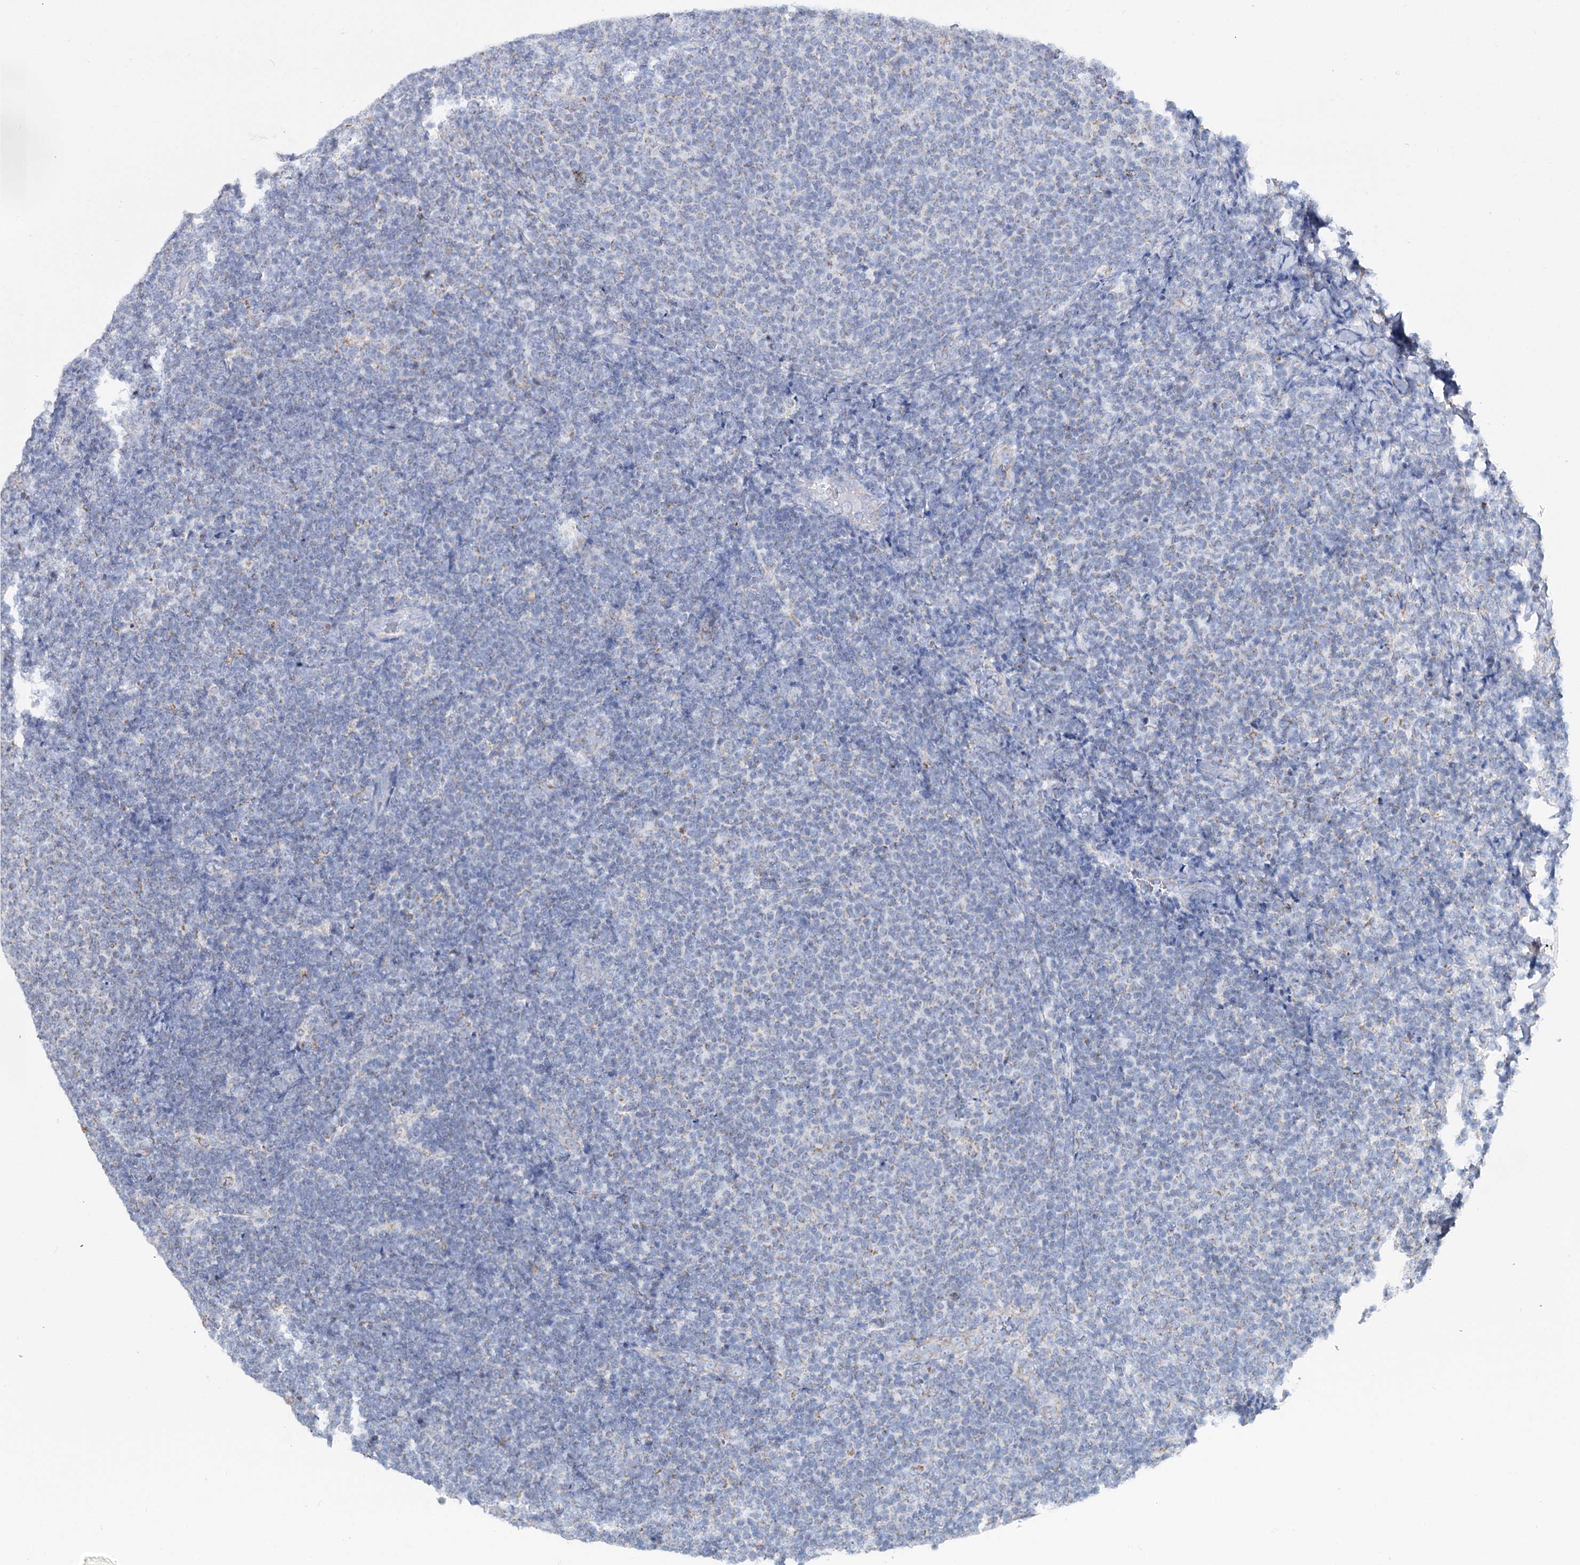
{"staining": {"intensity": "negative", "quantity": "none", "location": "none"}, "tissue": "lymphoma", "cell_type": "Tumor cells", "image_type": "cancer", "snomed": [{"axis": "morphology", "description": "Malignant lymphoma, non-Hodgkin's type, Low grade"}, {"axis": "topography", "description": "Lymph node"}], "caption": "IHC of human lymphoma displays no expression in tumor cells.", "gene": "MCCC2", "patient": {"sex": "male", "age": 66}}